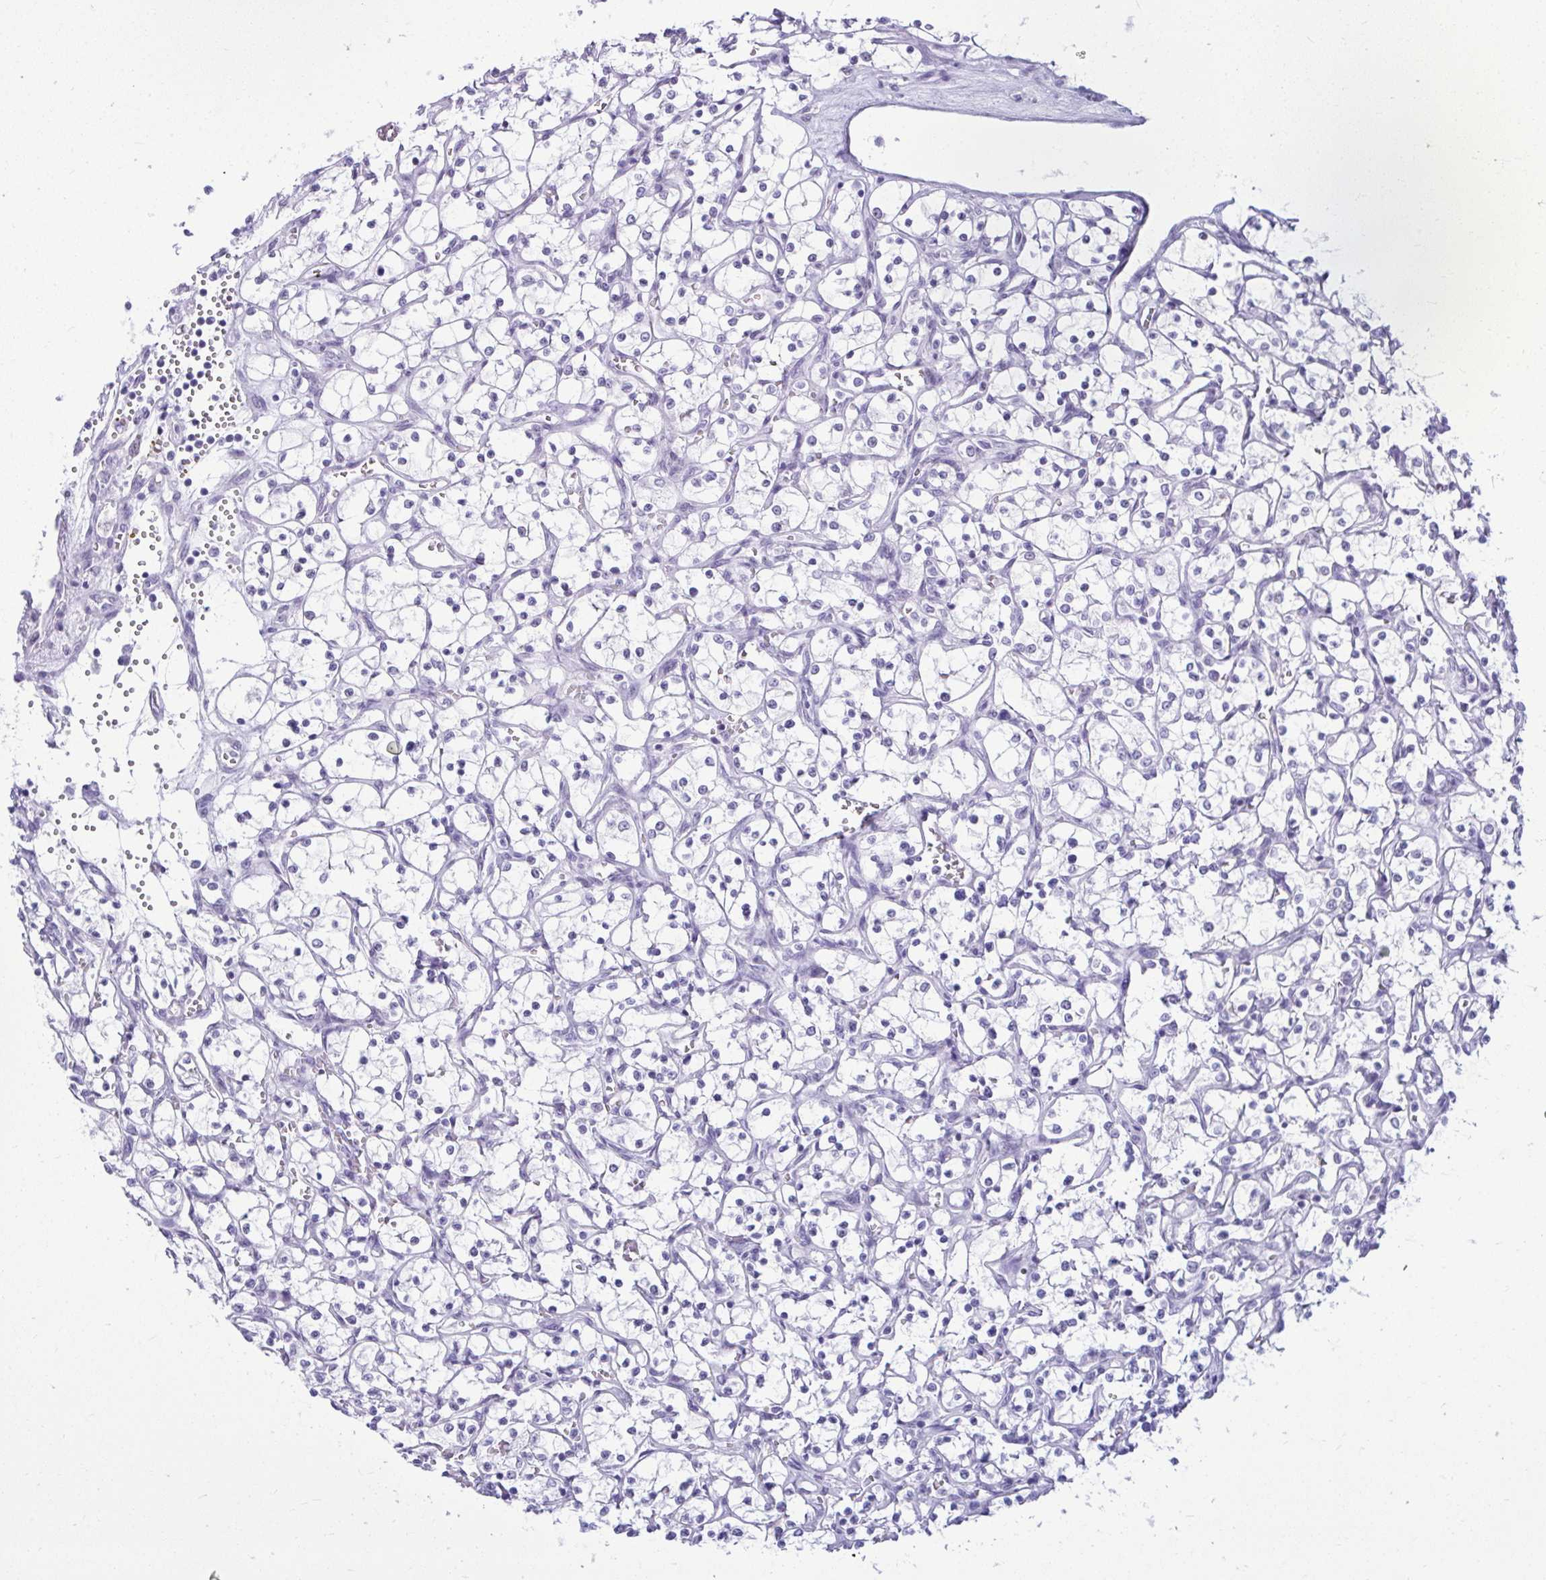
{"staining": {"intensity": "negative", "quantity": "none", "location": "none"}, "tissue": "renal cancer", "cell_type": "Tumor cells", "image_type": "cancer", "snomed": [{"axis": "morphology", "description": "Adenocarcinoma, NOS"}, {"axis": "topography", "description": "Kidney"}], "caption": "Micrograph shows no protein positivity in tumor cells of renal cancer tissue.", "gene": "OR5F1", "patient": {"sex": "female", "age": 69}}